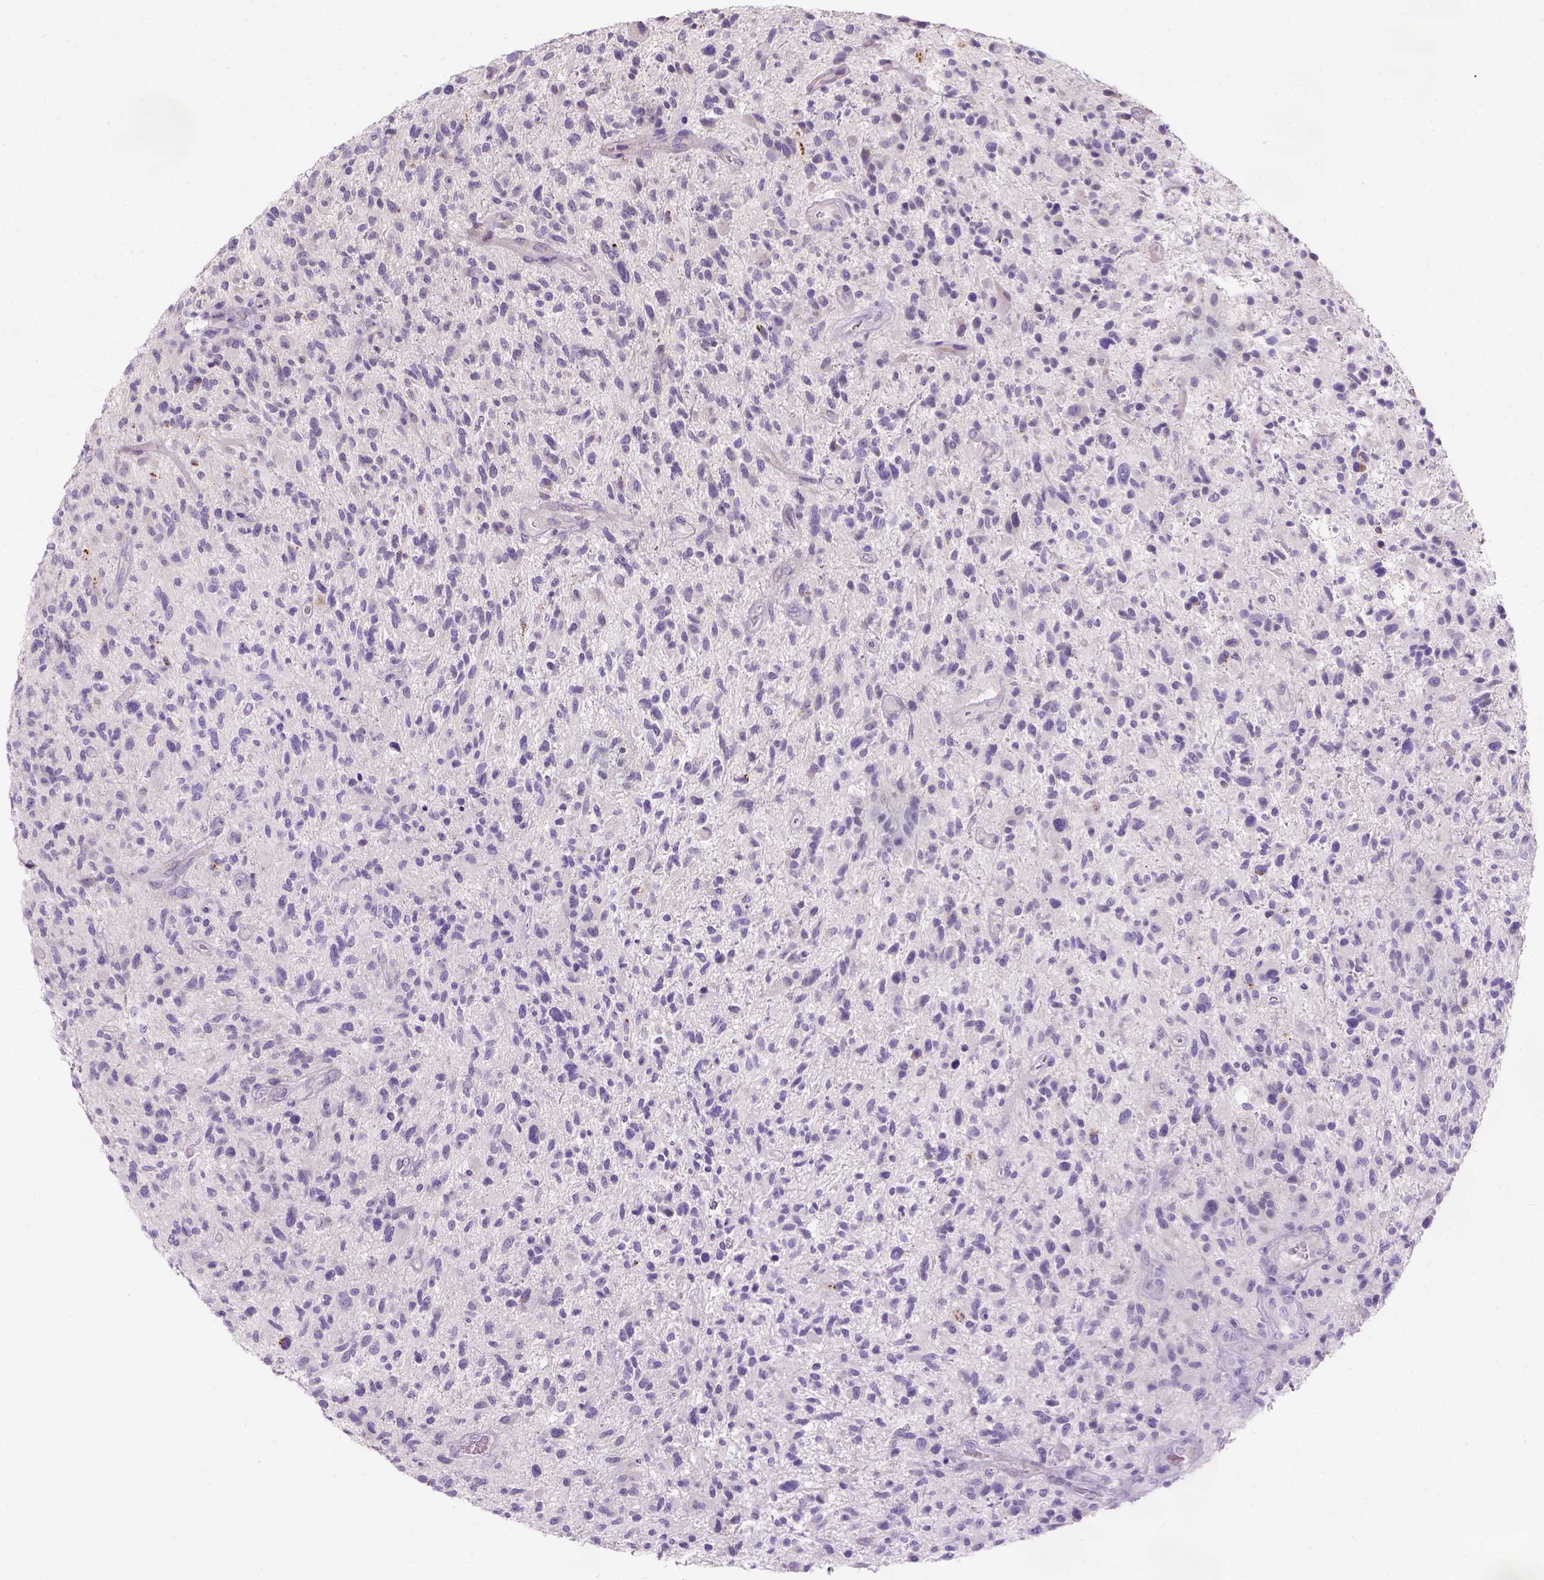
{"staining": {"intensity": "negative", "quantity": "none", "location": "none"}, "tissue": "glioma", "cell_type": "Tumor cells", "image_type": "cancer", "snomed": [{"axis": "morphology", "description": "Glioma, malignant, High grade"}, {"axis": "topography", "description": "Brain"}], "caption": "Tumor cells are negative for brown protein staining in glioma.", "gene": "C20orf144", "patient": {"sex": "male", "age": 47}}